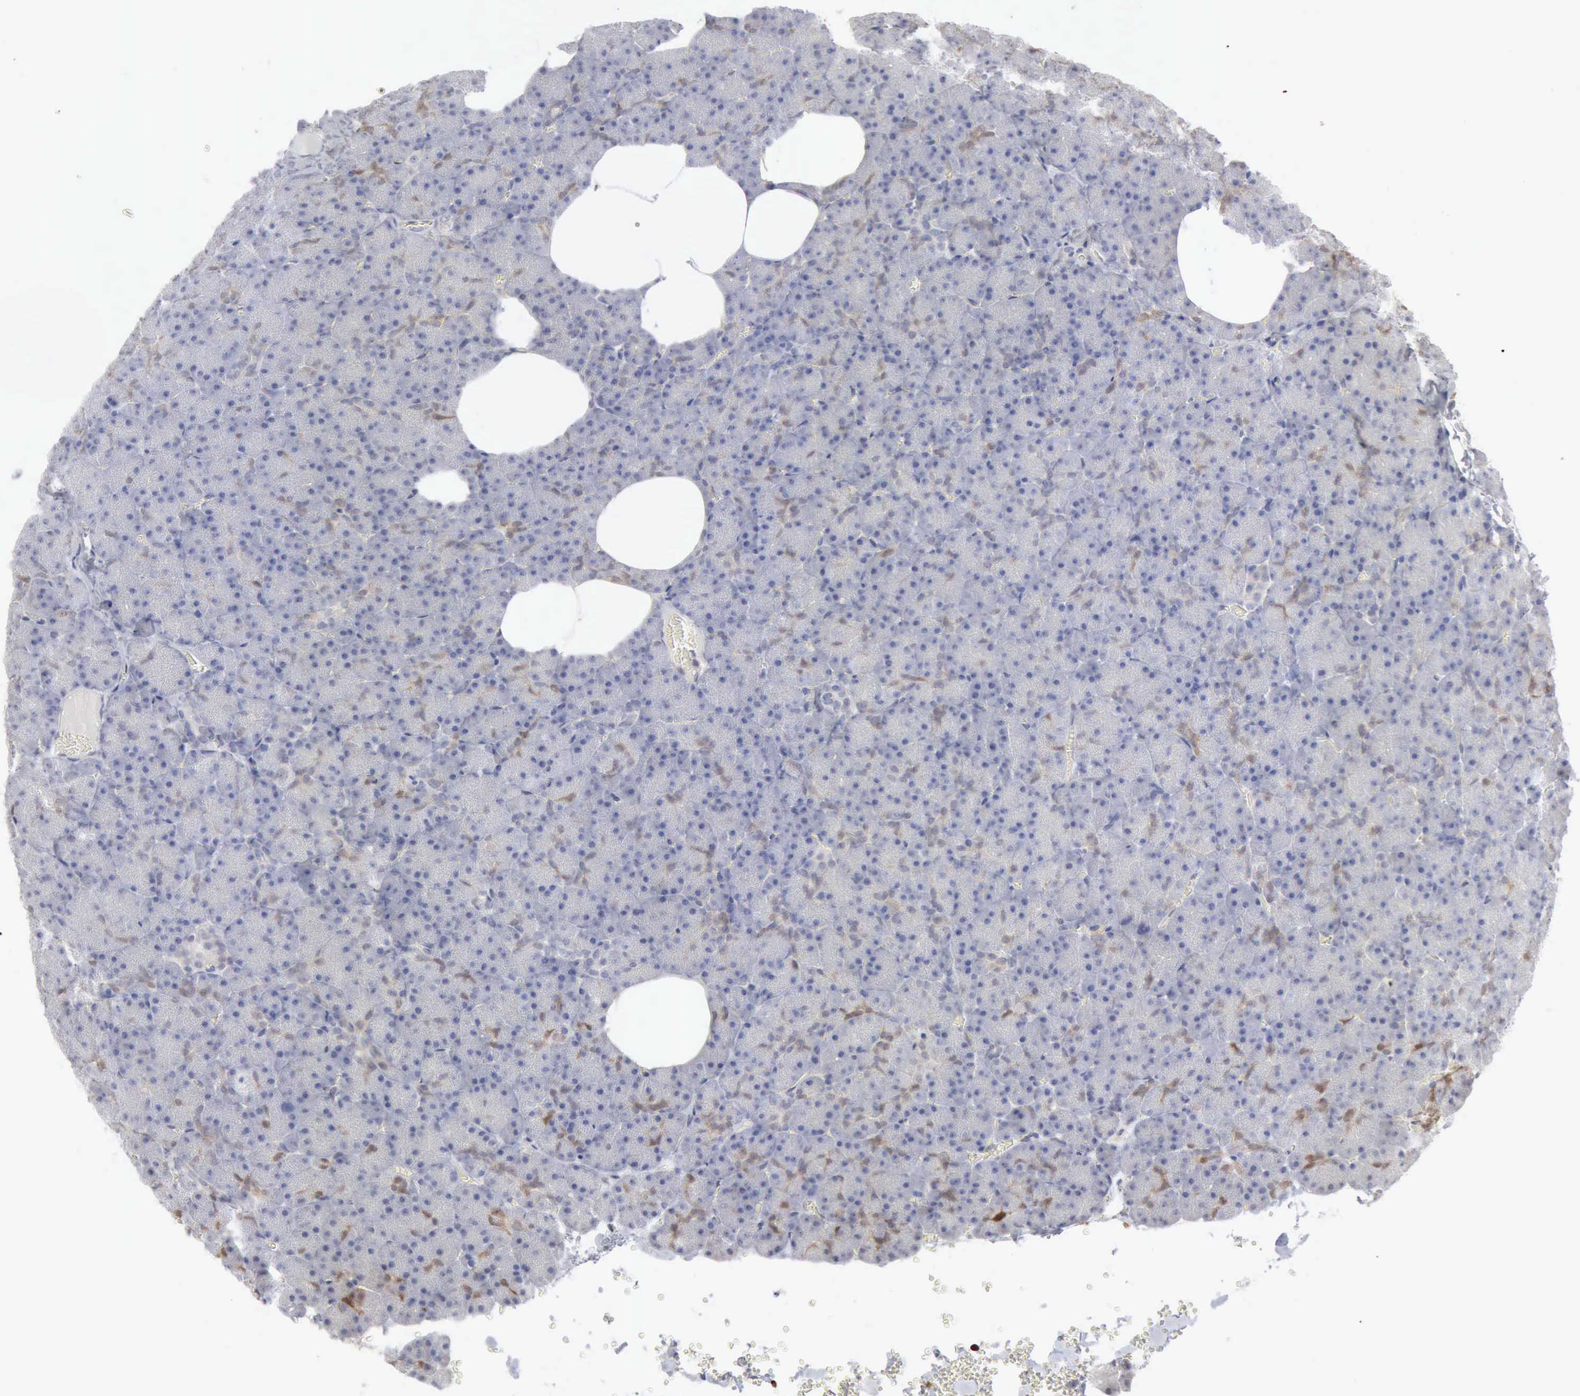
{"staining": {"intensity": "moderate", "quantity": "<25%", "location": "cytoplasmic/membranous,nuclear"}, "tissue": "pancreas", "cell_type": "Exocrine glandular cells", "image_type": "normal", "snomed": [{"axis": "morphology", "description": "Normal tissue, NOS"}, {"axis": "topography", "description": "Pancreas"}], "caption": "Brown immunohistochemical staining in unremarkable human pancreas displays moderate cytoplasmic/membranous,nuclear expression in approximately <25% of exocrine glandular cells. (IHC, brightfield microscopy, high magnification).", "gene": "STAT1", "patient": {"sex": "female", "age": 35}}